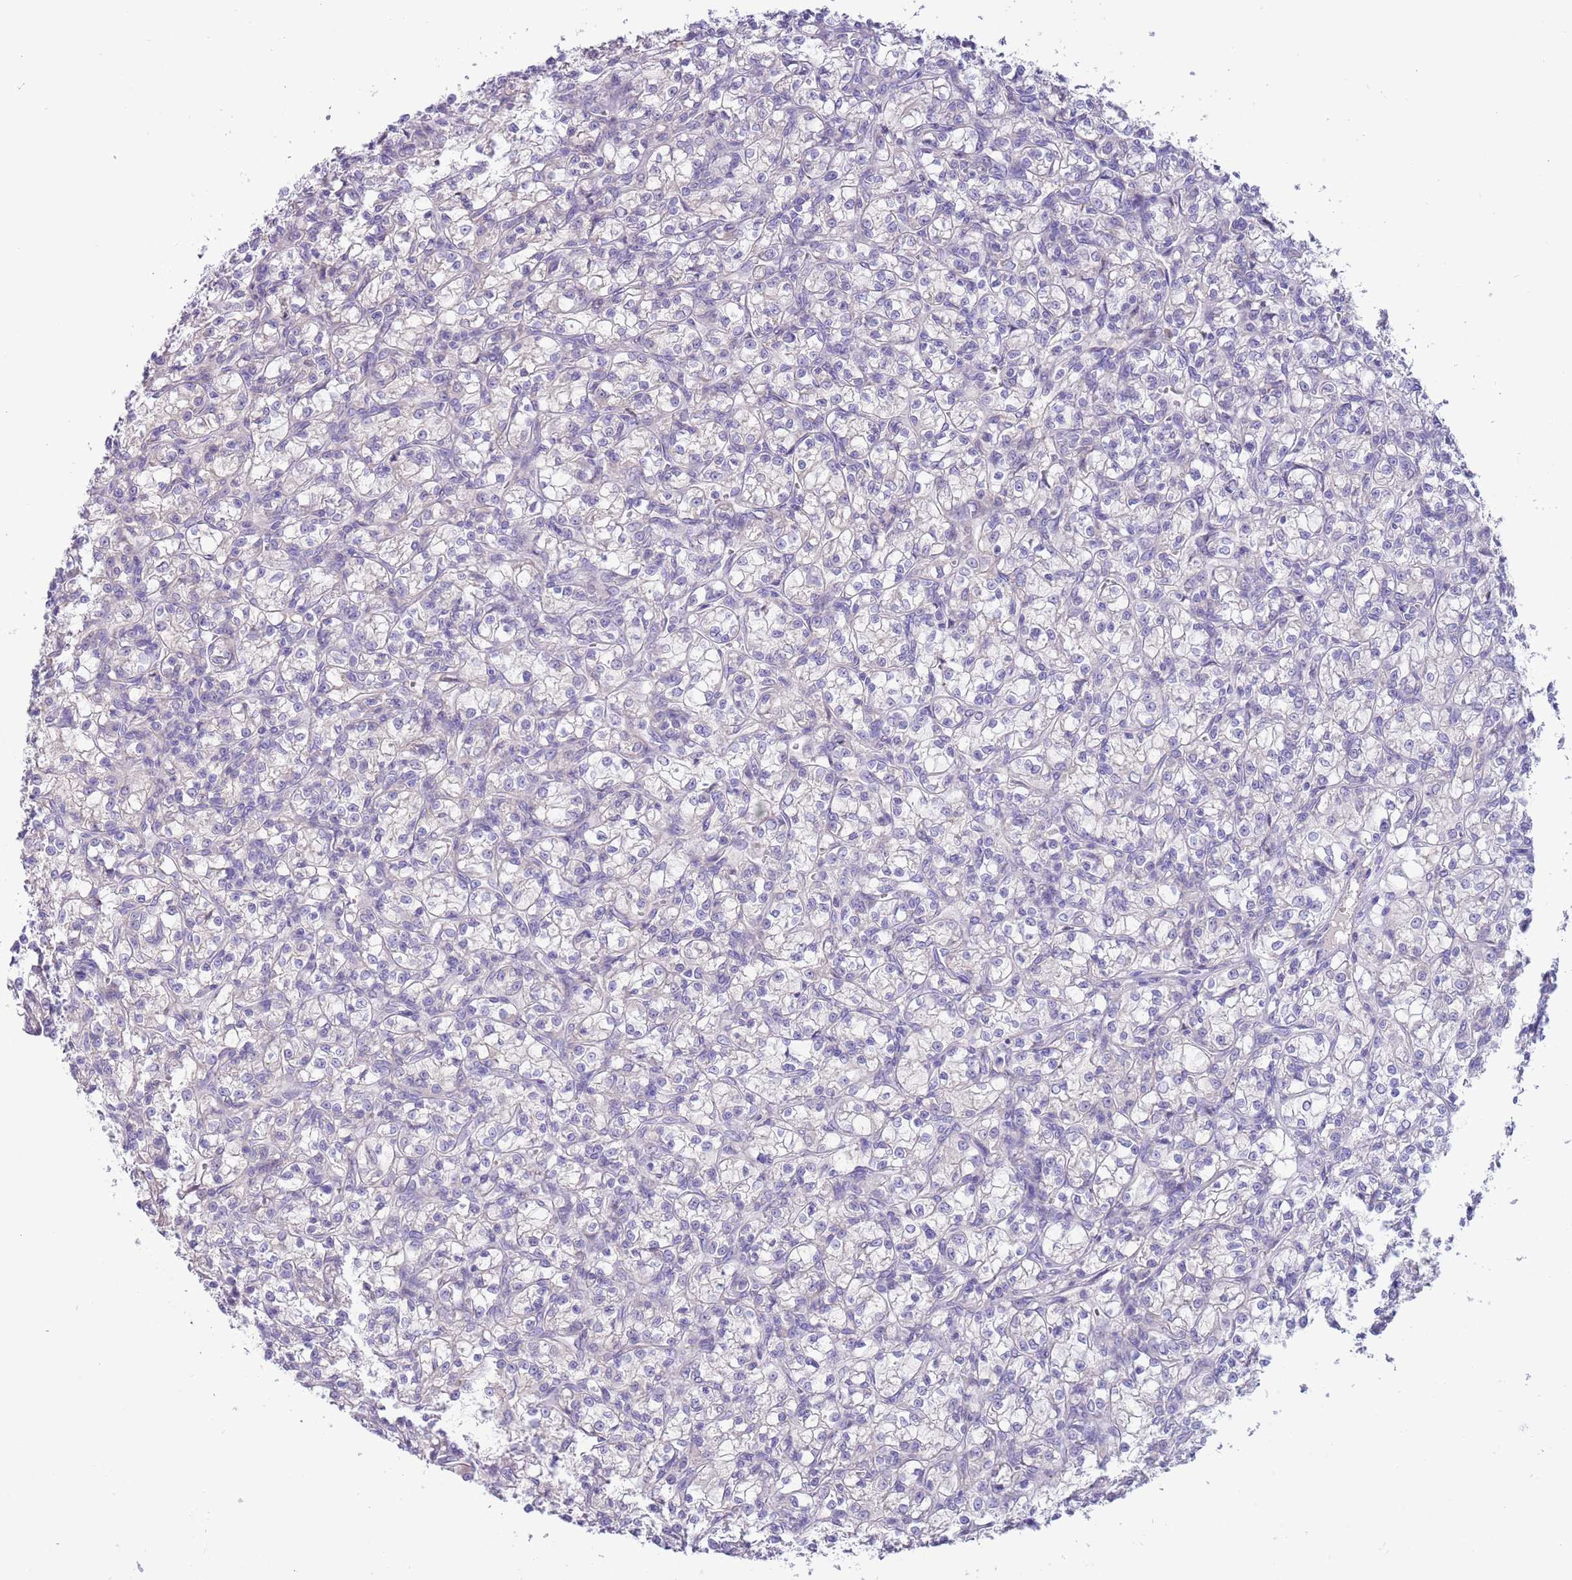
{"staining": {"intensity": "negative", "quantity": "none", "location": "none"}, "tissue": "renal cancer", "cell_type": "Tumor cells", "image_type": "cancer", "snomed": [{"axis": "morphology", "description": "Adenocarcinoma, NOS"}, {"axis": "topography", "description": "Kidney"}], "caption": "Immunohistochemistry of renal cancer (adenocarcinoma) exhibits no staining in tumor cells.", "gene": "CABYR", "patient": {"sex": "female", "age": 59}}